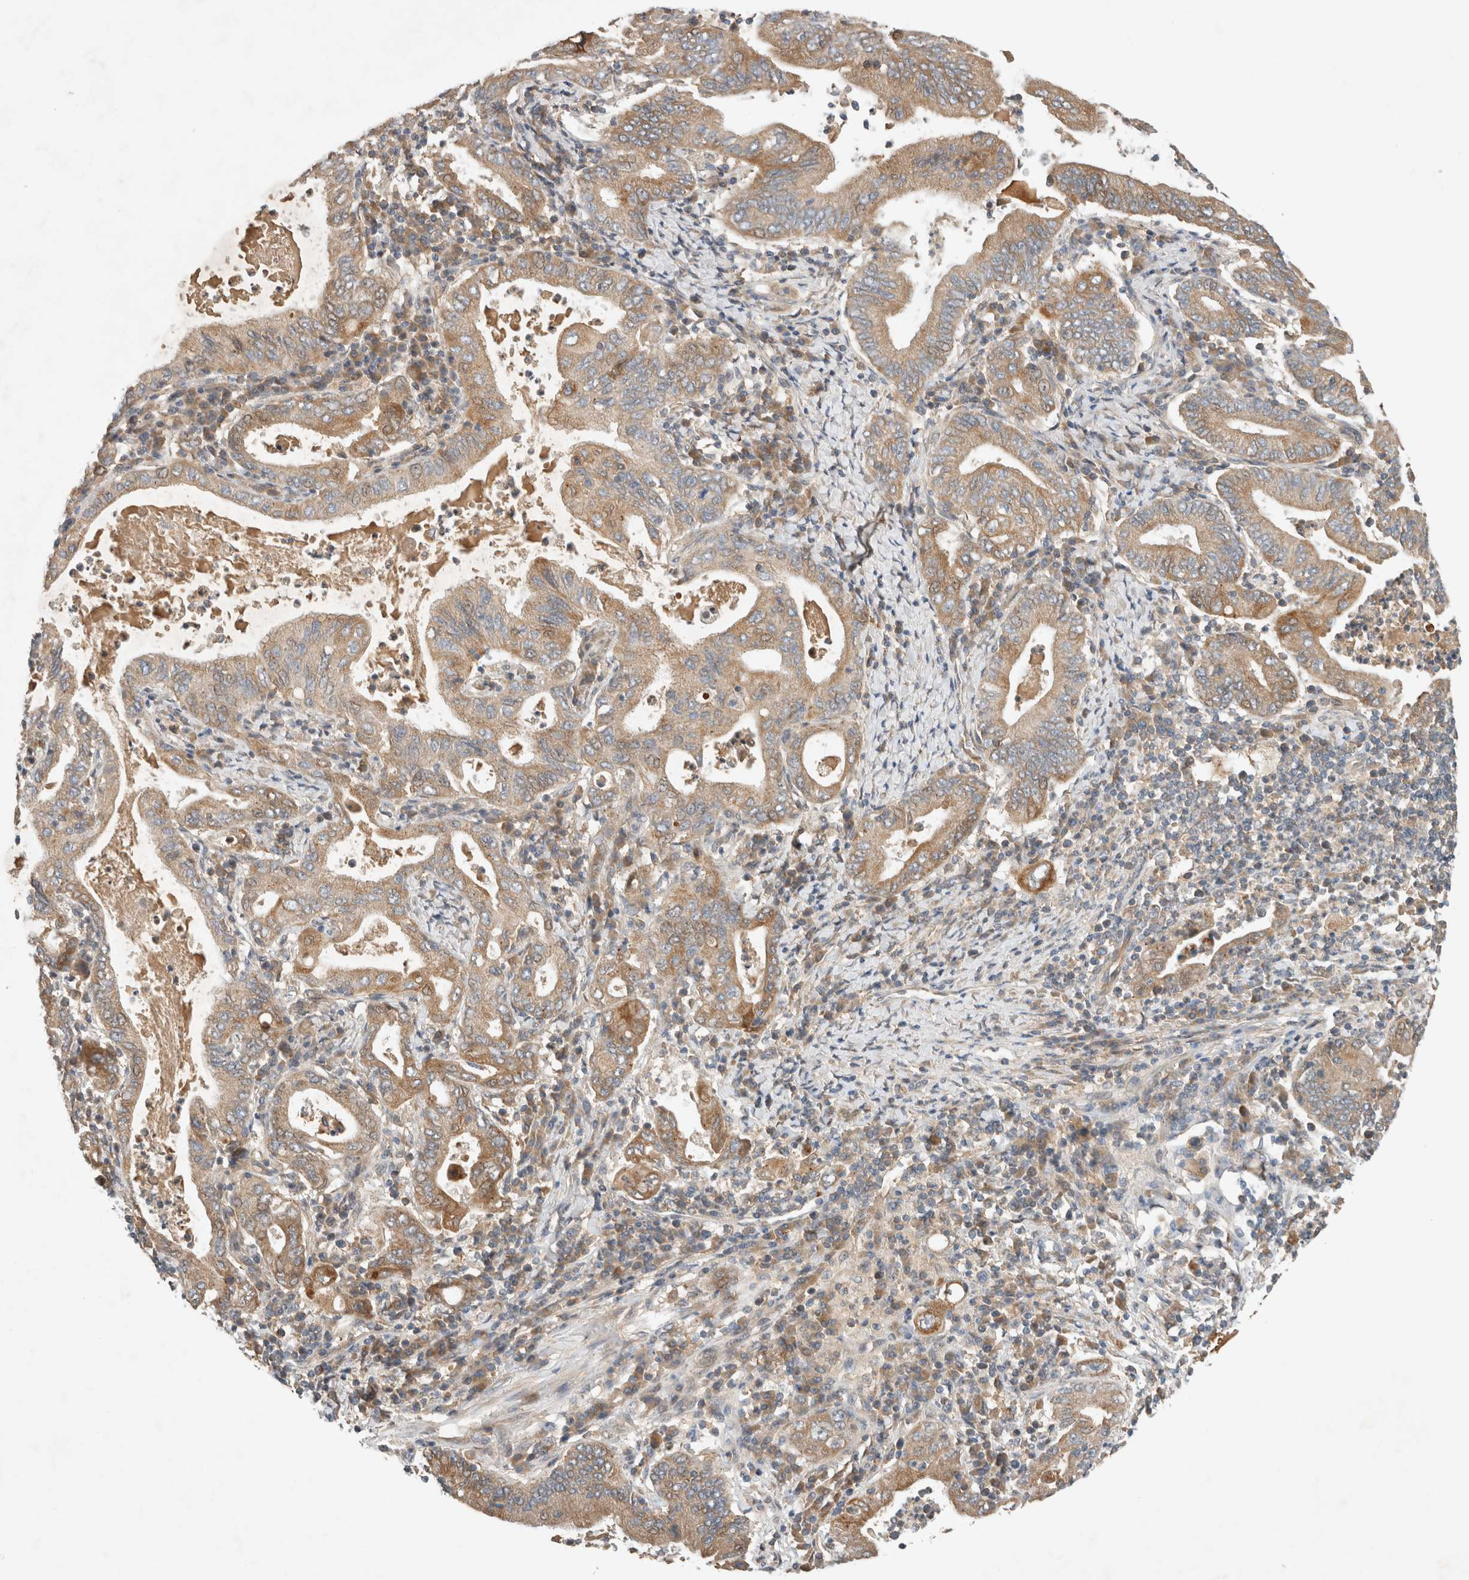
{"staining": {"intensity": "moderate", "quantity": "25%-75%", "location": "cytoplasmic/membranous"}, "tissue": "stomach cancer", "cell_type": "Tumor cells", "image_type": "cancer", "snomed": [{"axis": "morphology", "description": "Normal tissue, NOS"}, {"axis": "morphology", "description": "Adenocarcinoma, NOS"}, {"axis": "topography", "description": "Esophagus"}, {"axis": "topography", "description": "Stomach, upper"}, {"axis": "topography", "description": "Peripheral nerve tissue"}], "caption": "Protein staining of stomach adenocarcinoma tissue displays moderate cytoplasmic/membranous positivity in about 25%-75% of tumor cells.", "gene": "ARMC9", "patient": {"sex": "male", "age": 62}}